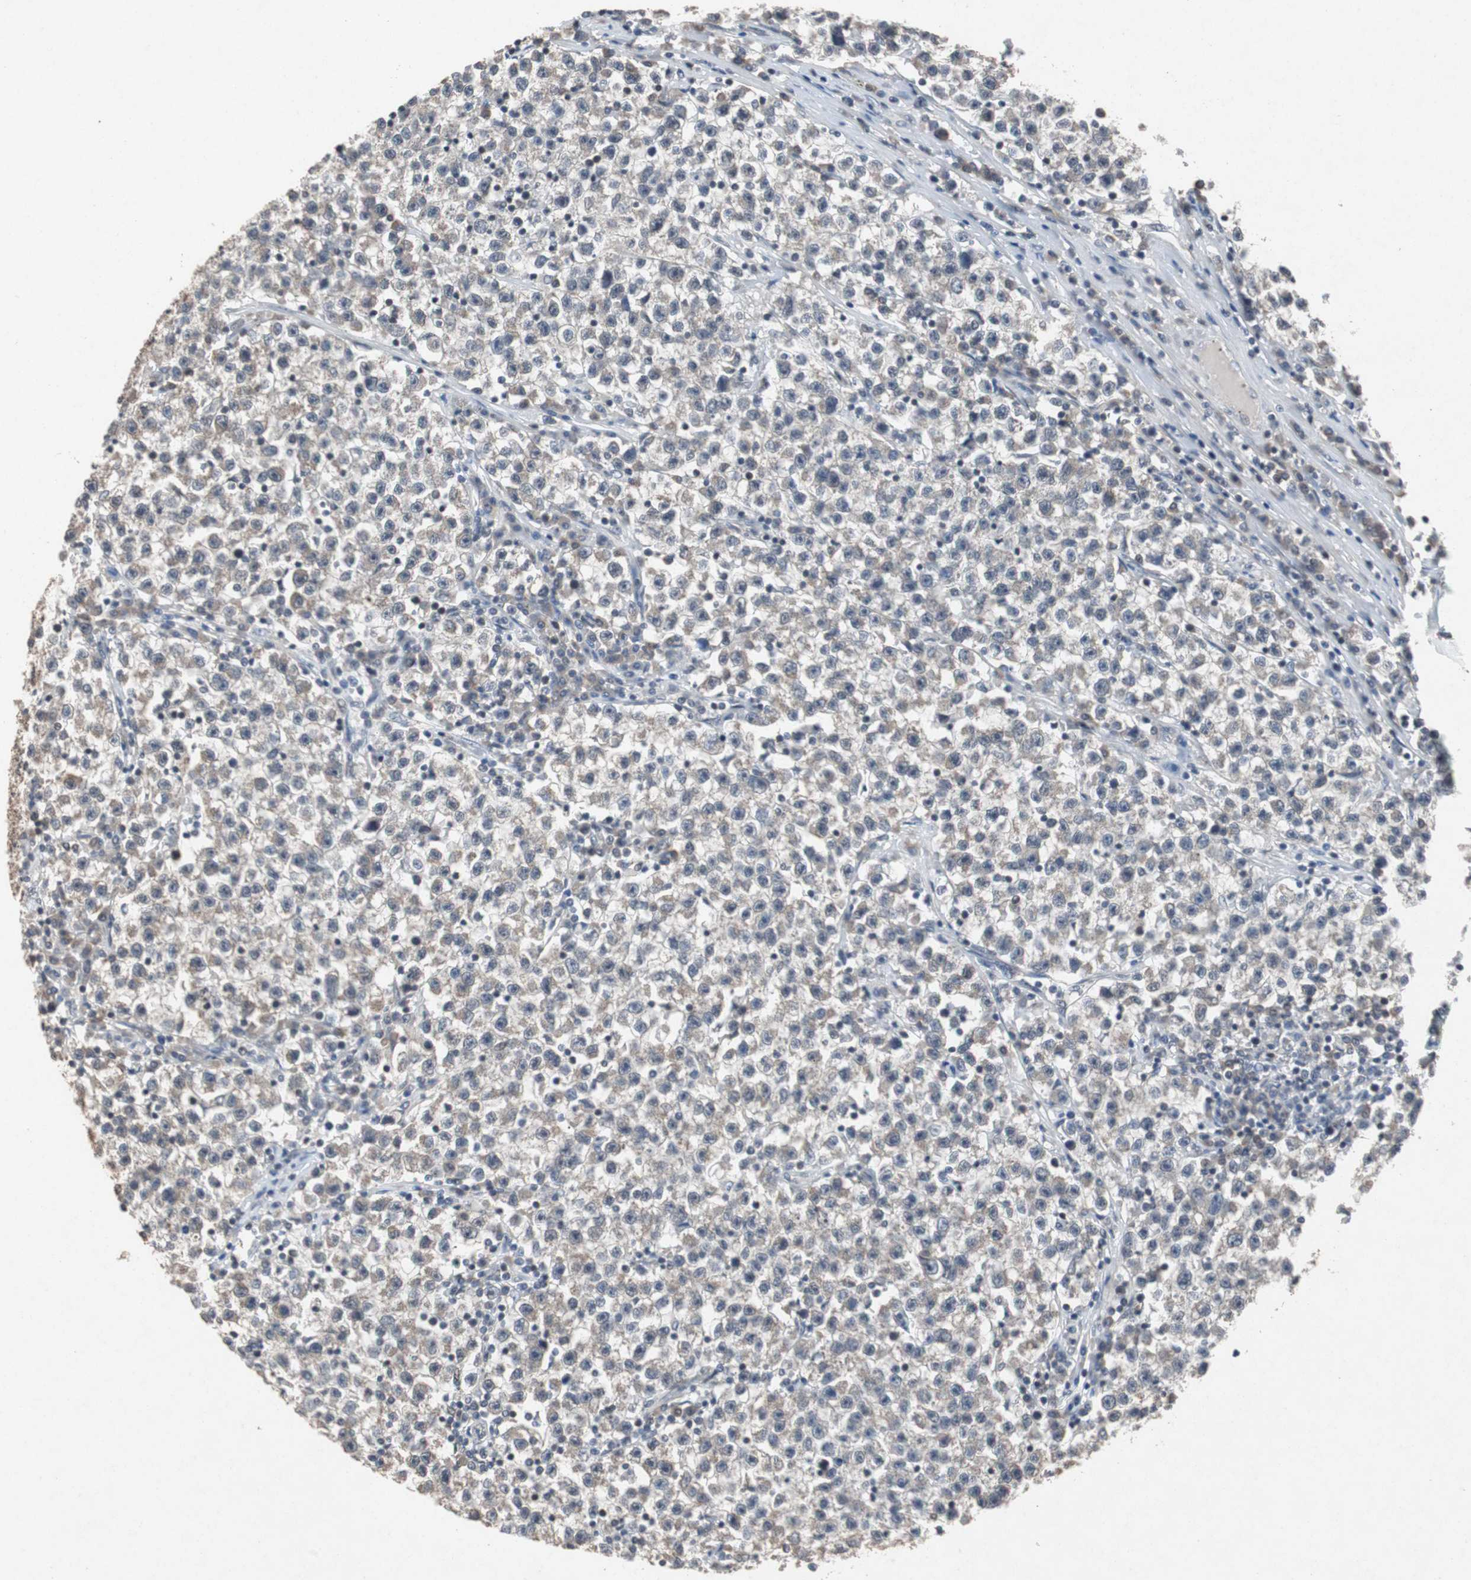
{"staining": {"intensity": "weak", "quantity": "<25%", "location": "cytoplasmic/membranous"}, "tissue": "testis cancer", "cell_type": "Tumor cells", "image_type": "cancer", "snomed": [{"axis": "morphology", "description": "Seminoma, NOS"}, {"axis": "topography", "description": "Testis"}], "caption": "A photomicrograph of testis cancer (seminoma) stained for a protein demonstrates no brown staining in tumor cells. The staining is performed using DAB (3,3'-diaminobenzidine) brown chromogen with nuclei counter-stained in using hematoxylin.", "gene": "TP63", "patient": {"sex": "male", "age": 22}}